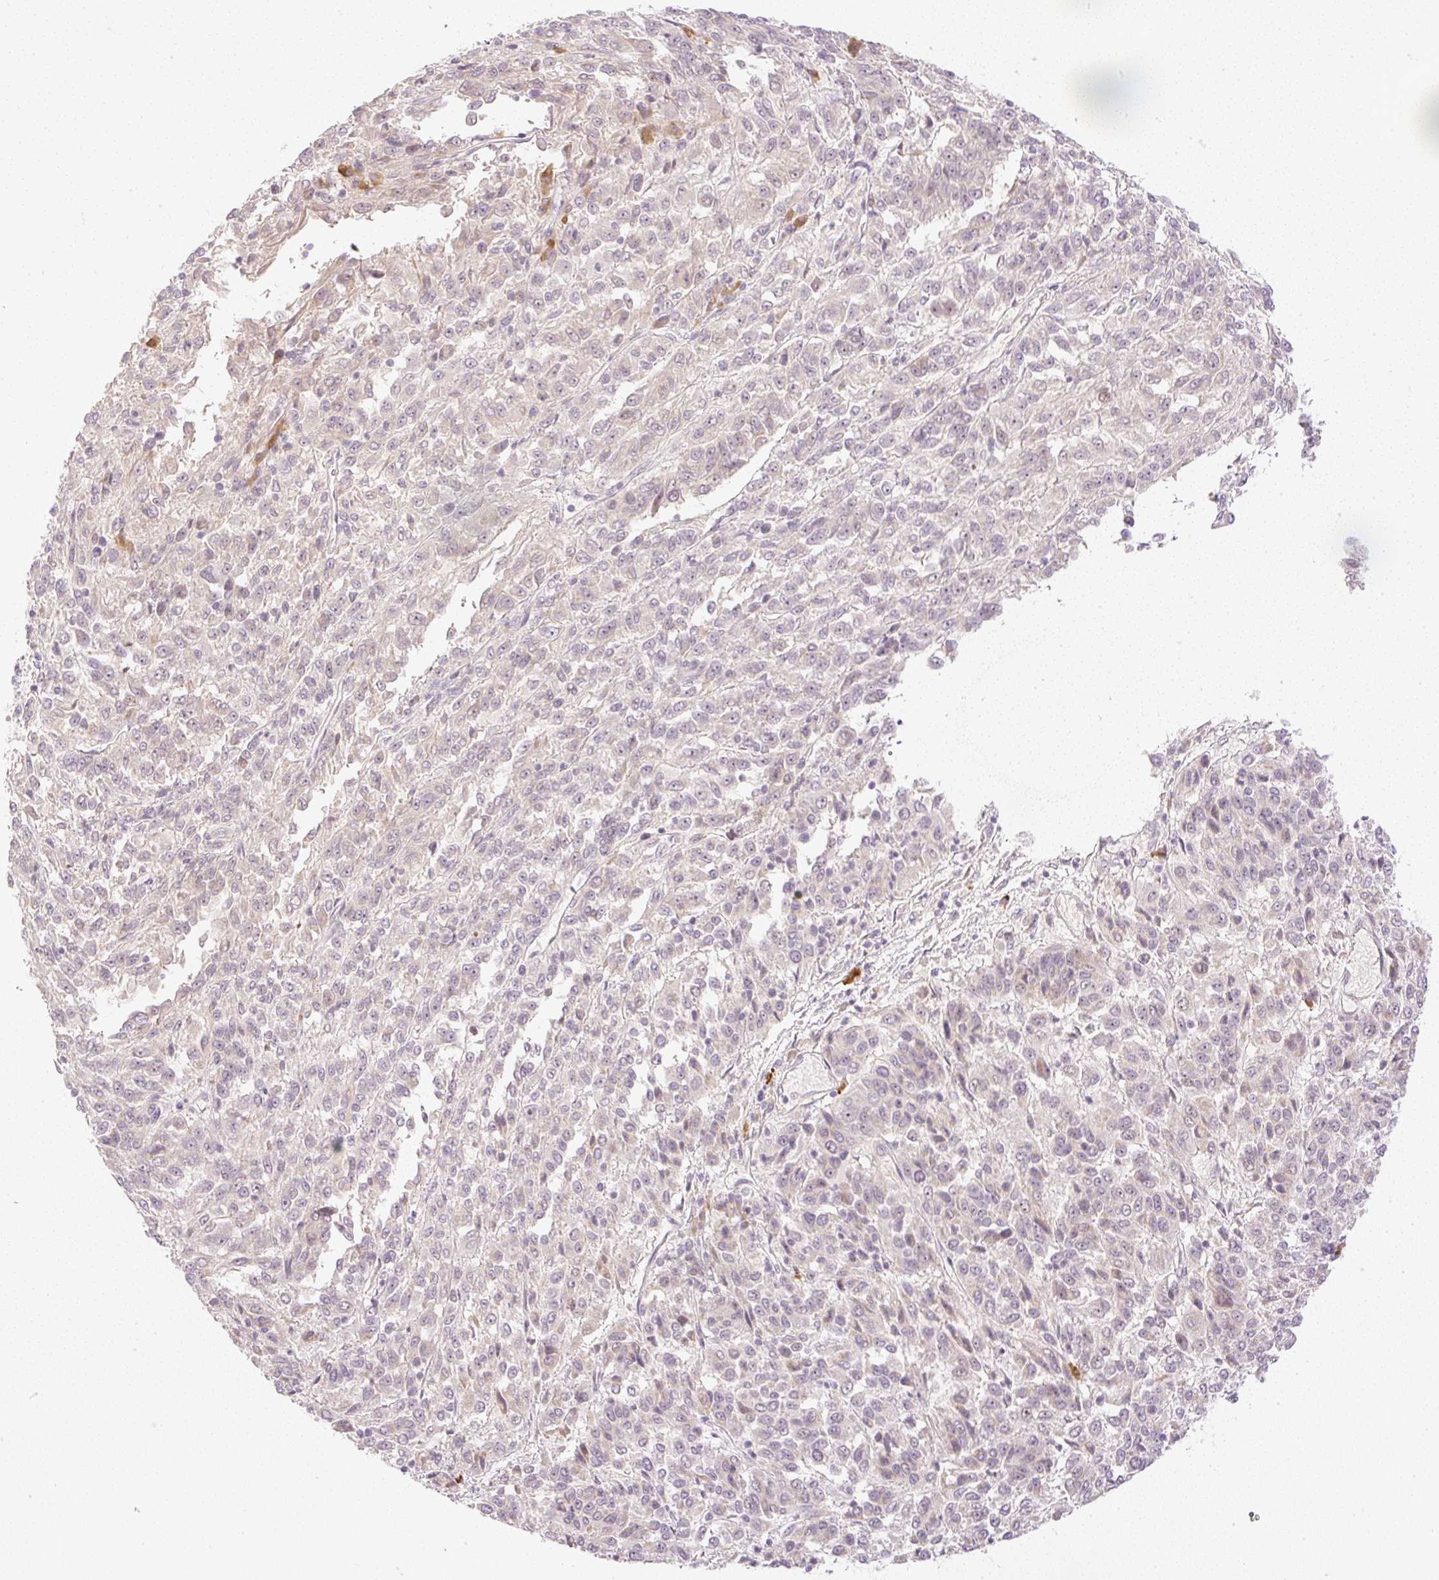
{"staining": {"intensity": "weak", "quantity": "<25%", "location": "cytoplasmic/membranous,nuclear"}, "tissue": "melanoma", "cell_type": "Tumor cells", "image_type": "cancer", "snomed": [{"axis": "morphology", "description": "Malignant melanoma, Metastatic site"}, {"axis": "topography", "description": "Lung"}], "caption": "The micrograph demonstrates no staining of tumor cells in melanoma.", "gene": "AAR2", "patient": {"sex": "male", "age": 64}}